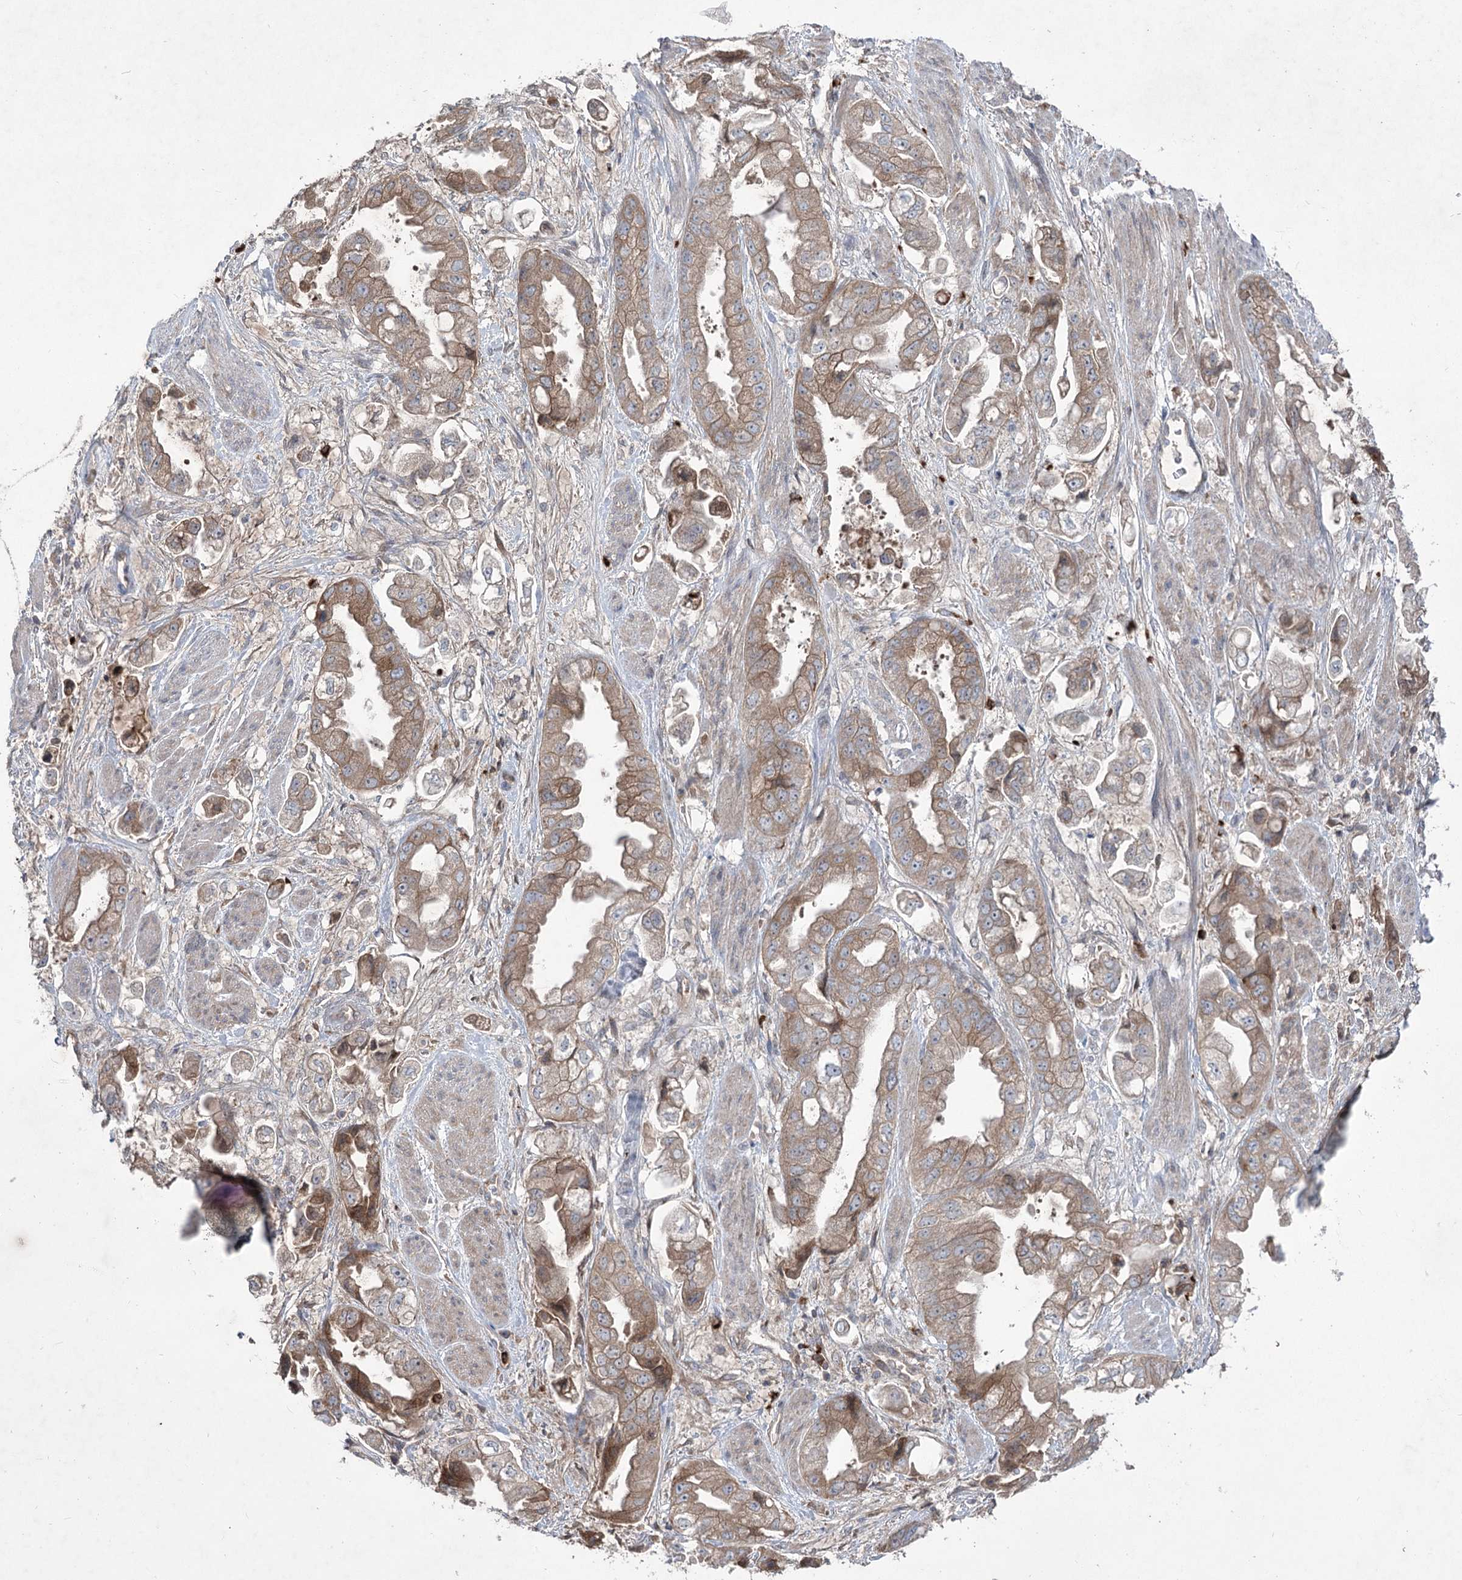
{"staining": {"intensity": "moderate", "quantity": ">75%", "location": "cytoplasmic/membranous"}, "tissue": "stomach cancer", "cell_type": "Tumor cells", "image_type": "cancer", "snomed": [{"axis": "morphology", "description": "Adenocarcinoma, NOS"}, {"axis": "topography", "description": "Stomach"}], "caption": "This is an image of IHC staining of stomach adenocarcinoma, which shows moderate positivity in the cytoplasmic/membranous of tumor cells.", "gene": "PLEKHA5", "patient": {"sex": "male", "age": 62}}